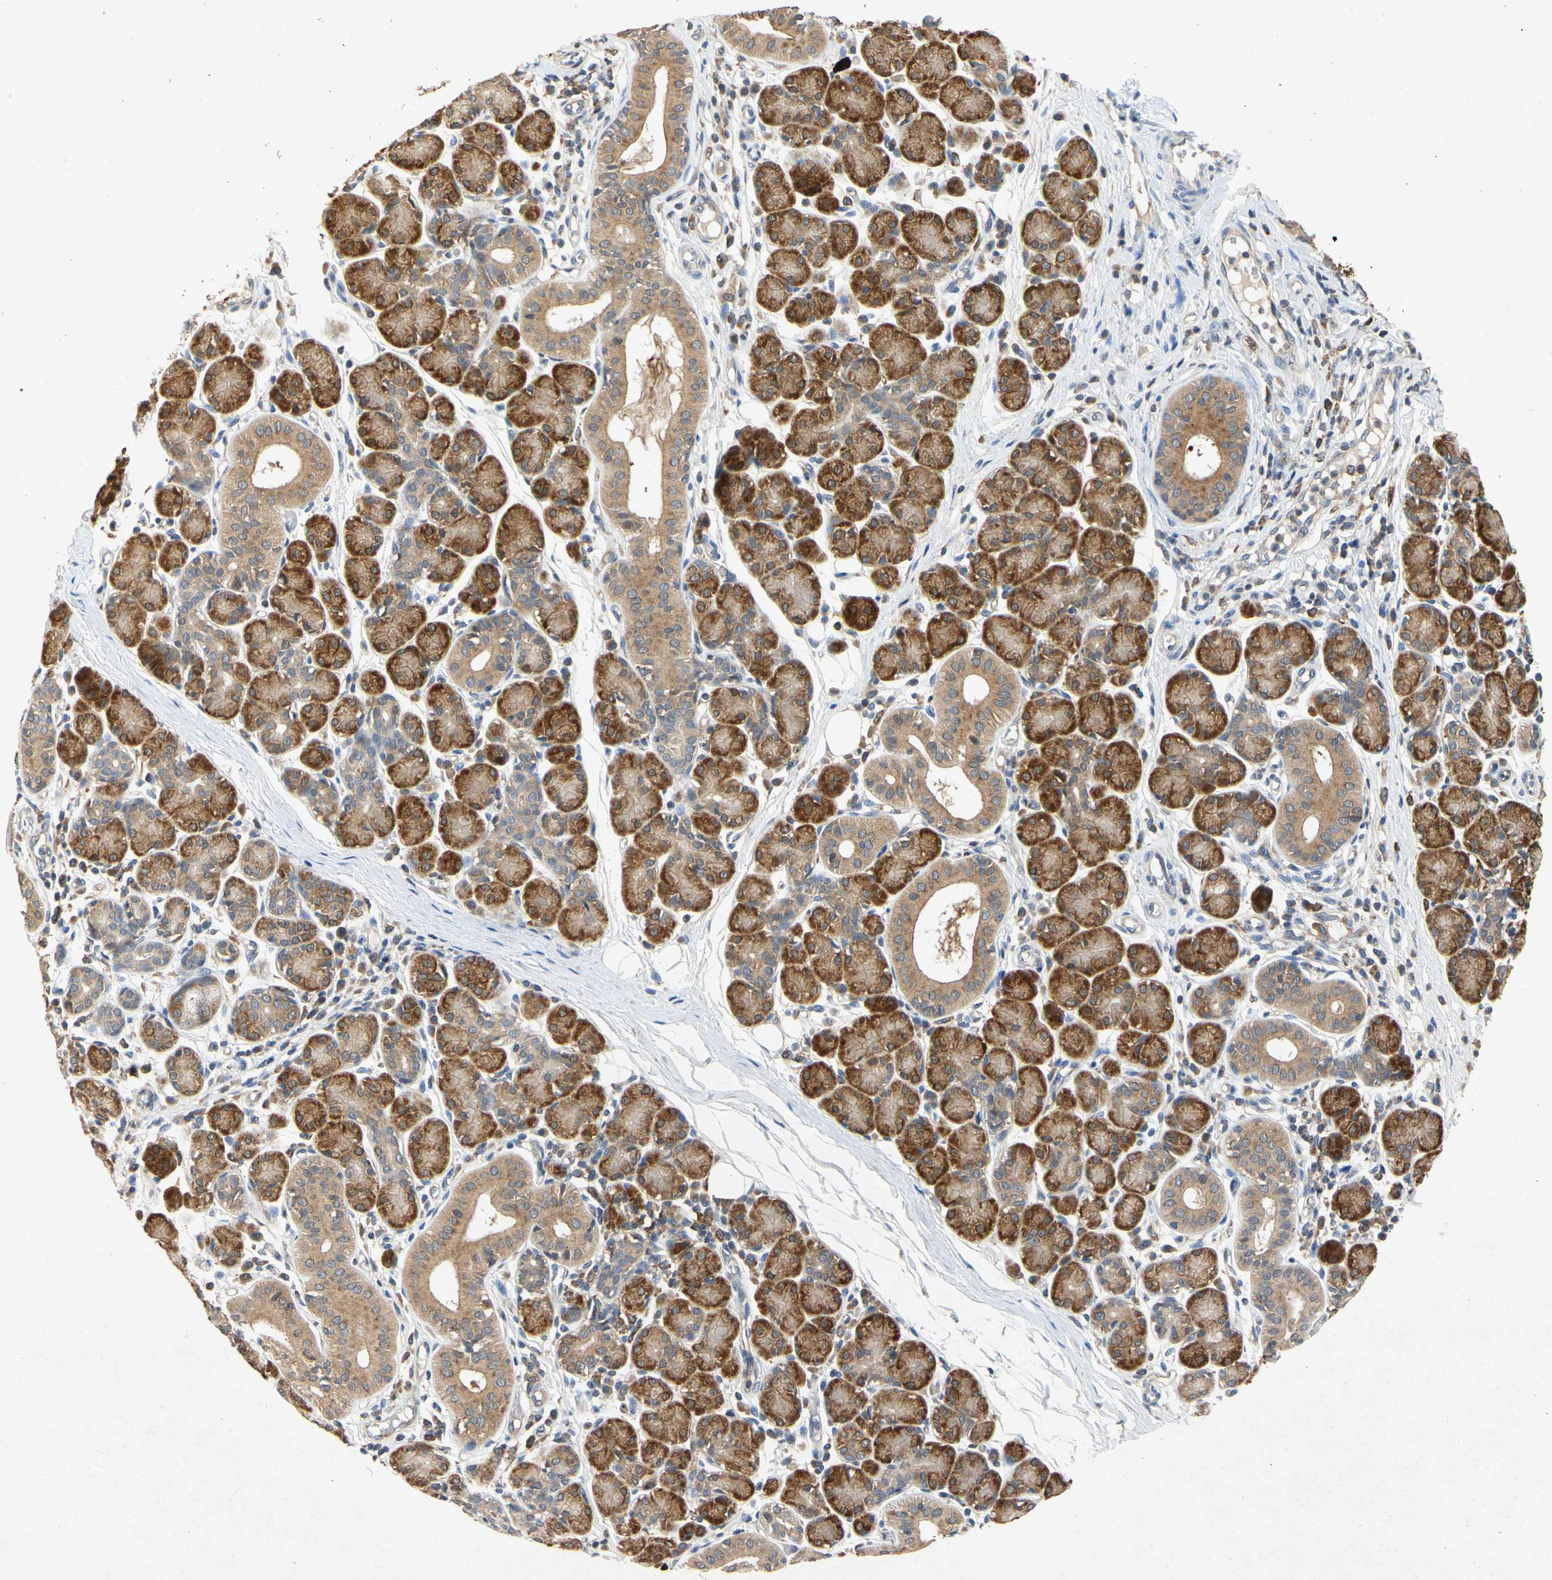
{"staining": {"intensity": "strong", "quantity": ">75%", "location": "cytoplasmic/membranous"}, "tissue": "salivary gland", "cell_type": "Glandular cells", "image_type": "normal", "snomed": [{"axis": "morphology", "description": "Normal tissue, NOS"}, {"axis": "morphology", "description": "Inflammation, NOS"}, {"axis": "topography", "description": "Lymph node"}, {"axis": "topography", "description": "Salivary gland"}], "caption": "This histopathology image demonstrates immunohistochemistry (IHC) staining of normal salivary gland, with high strong cytoplasmic/membranous staining in about >75% of glandular cells.", "gene": "RPS6KA1", "patient": {"sex": "male", "age": 3}}